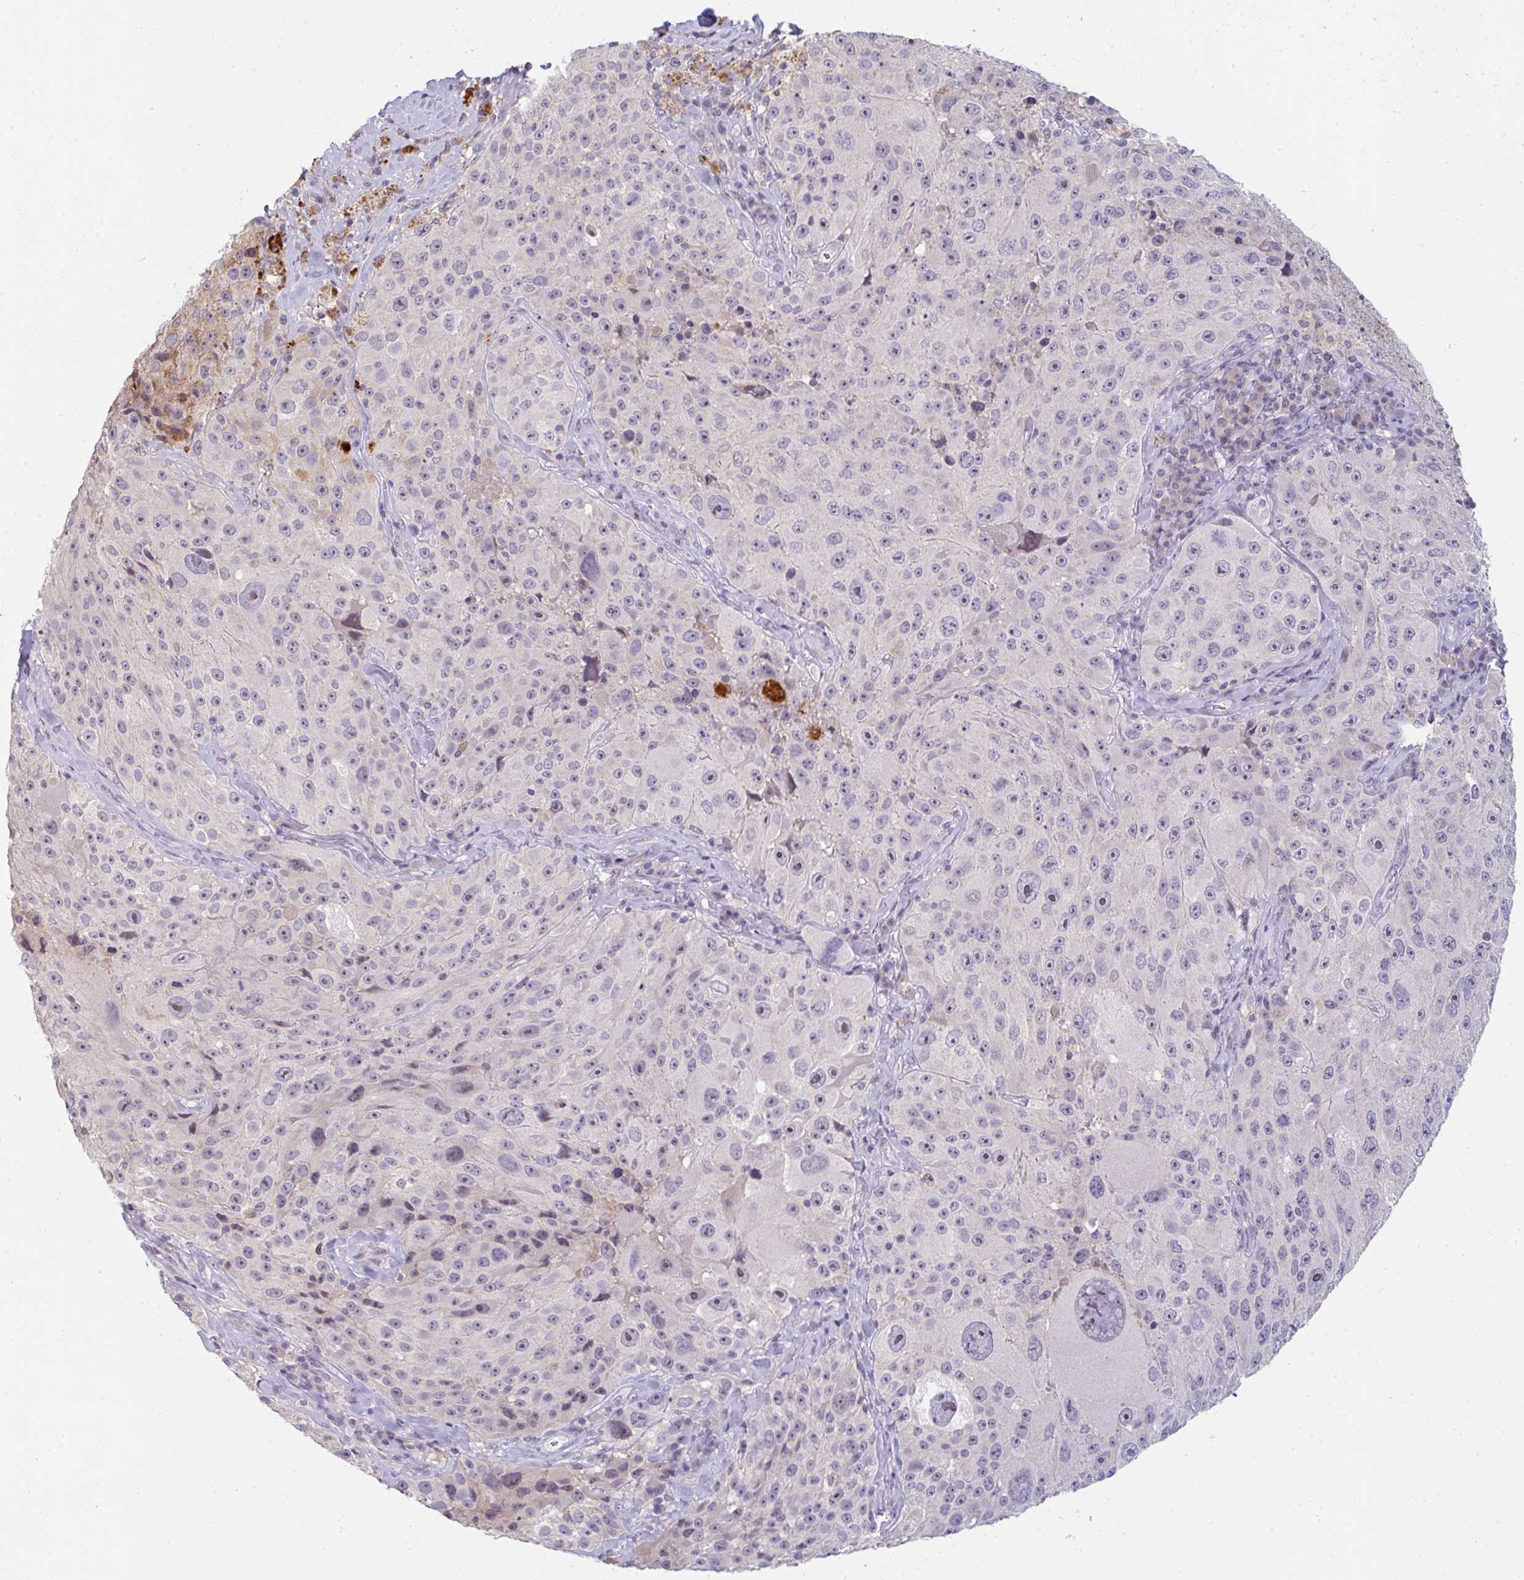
{"staining": {"intensity": "moderate", "quantity": "<25%", "location": "nuclear"}, "tissue": "melanoma", "cell_type": "Tumor cells", "image_type": "cancer", "snomed": [{"axis": "morphology", "description": "Malignant melanoma, Metastatic site"}, {"axis": "topography", "description": "Lymph node"}], "caption": "This is a histology image of immunohistochemistry staining of malignant melanoma (metastatic site), which shows moderate staining in the nuclear of tumor cells.", "gene": "PPFIA4", "patient": {"sex": "male", "age": 62}}